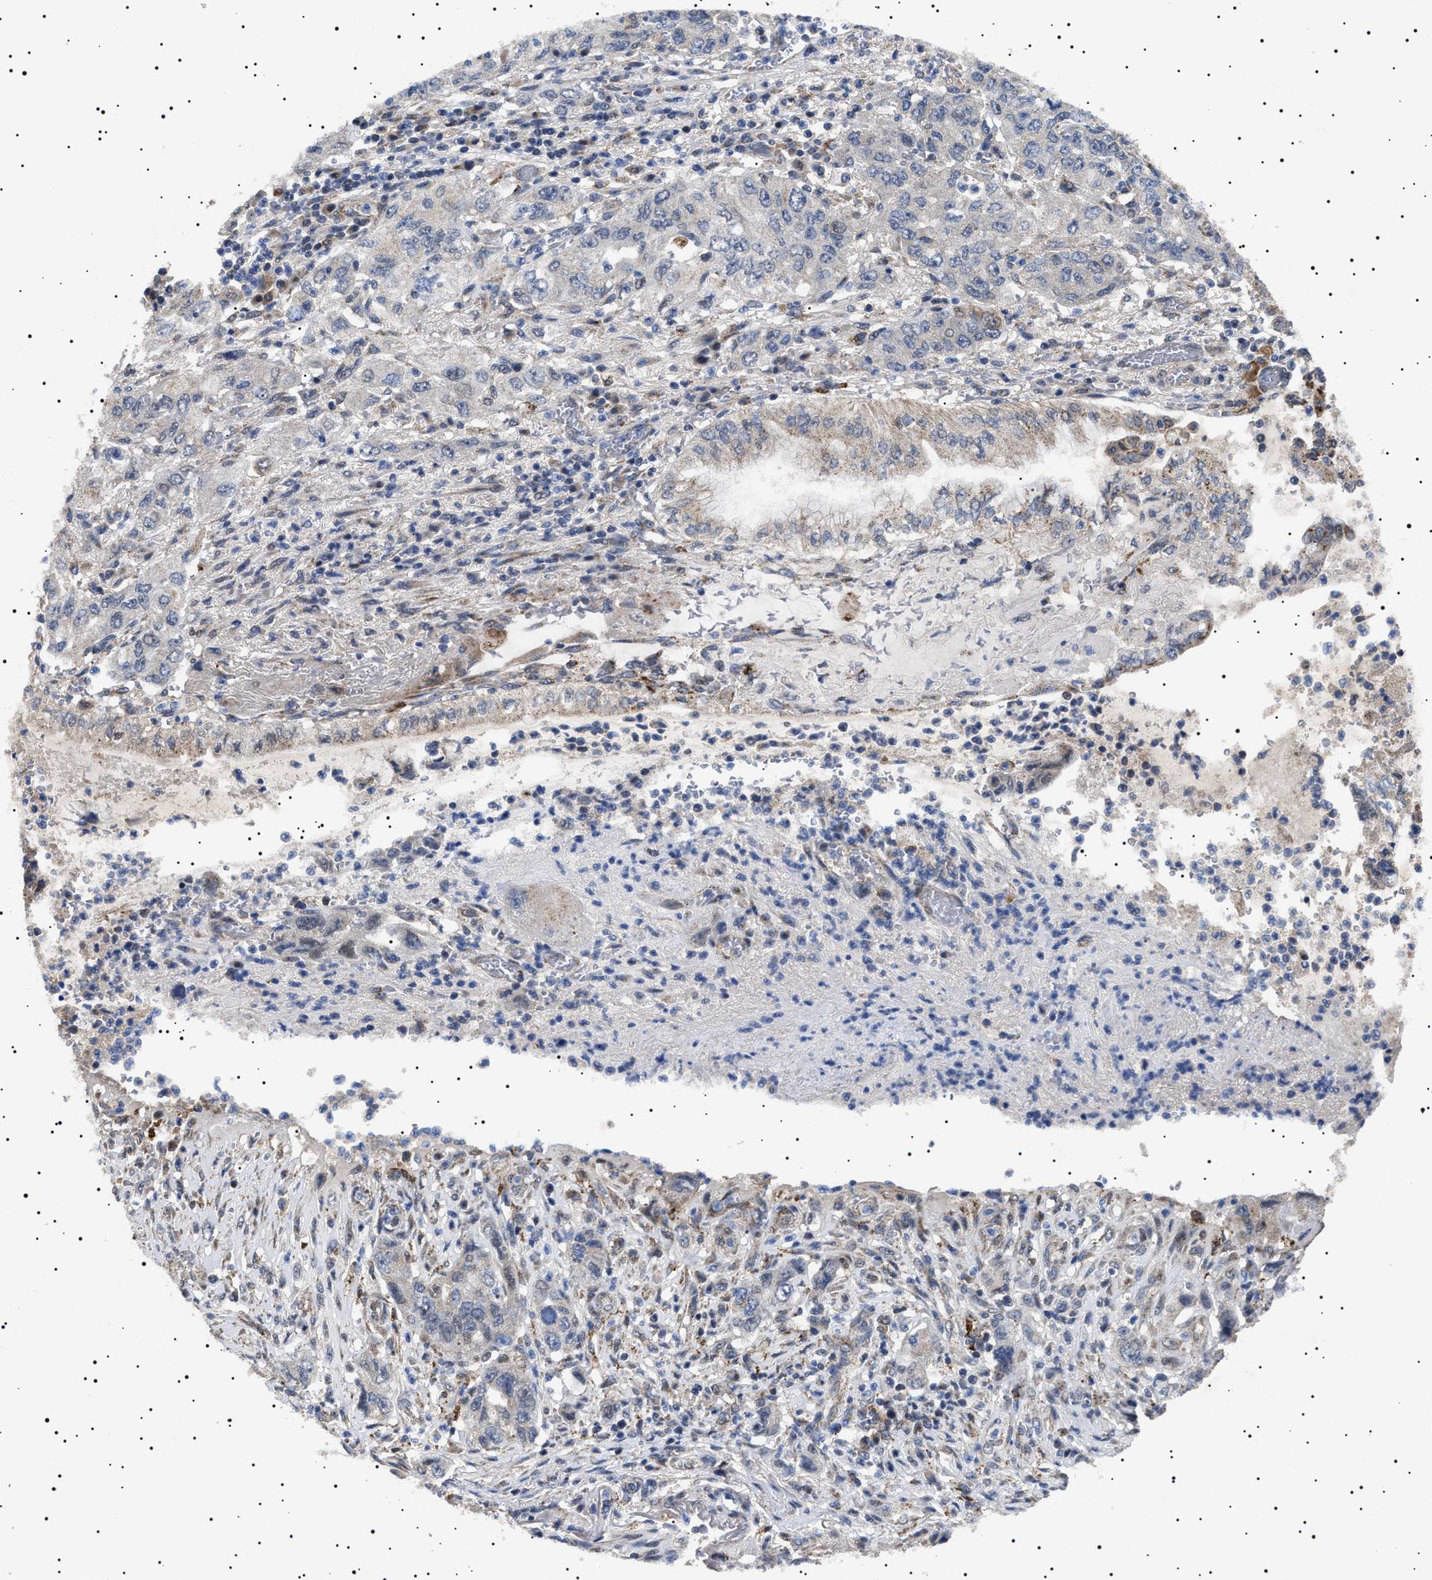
{"staining": {"intensity": "weak", "quantity": "<25%", "location": "cytoplasmic/membranous"}, "tissue": "pancreatic cancer", "cell_type": "Tumor cells", "image_type": "cancer", "snomed": [{"axis": "morphology", "description": "Adenocarcinoma, NOS"}, {"axis": "topography", "description": "Pancreas"}], "caption": "This is an immunohistochemistry (IHC) photomicrograph of pancreatic cancer (adenocarcinoma). There is no expression in tumor cells.", "gene": "RAB34", "patient": {"sex": "female", "age": 73}}